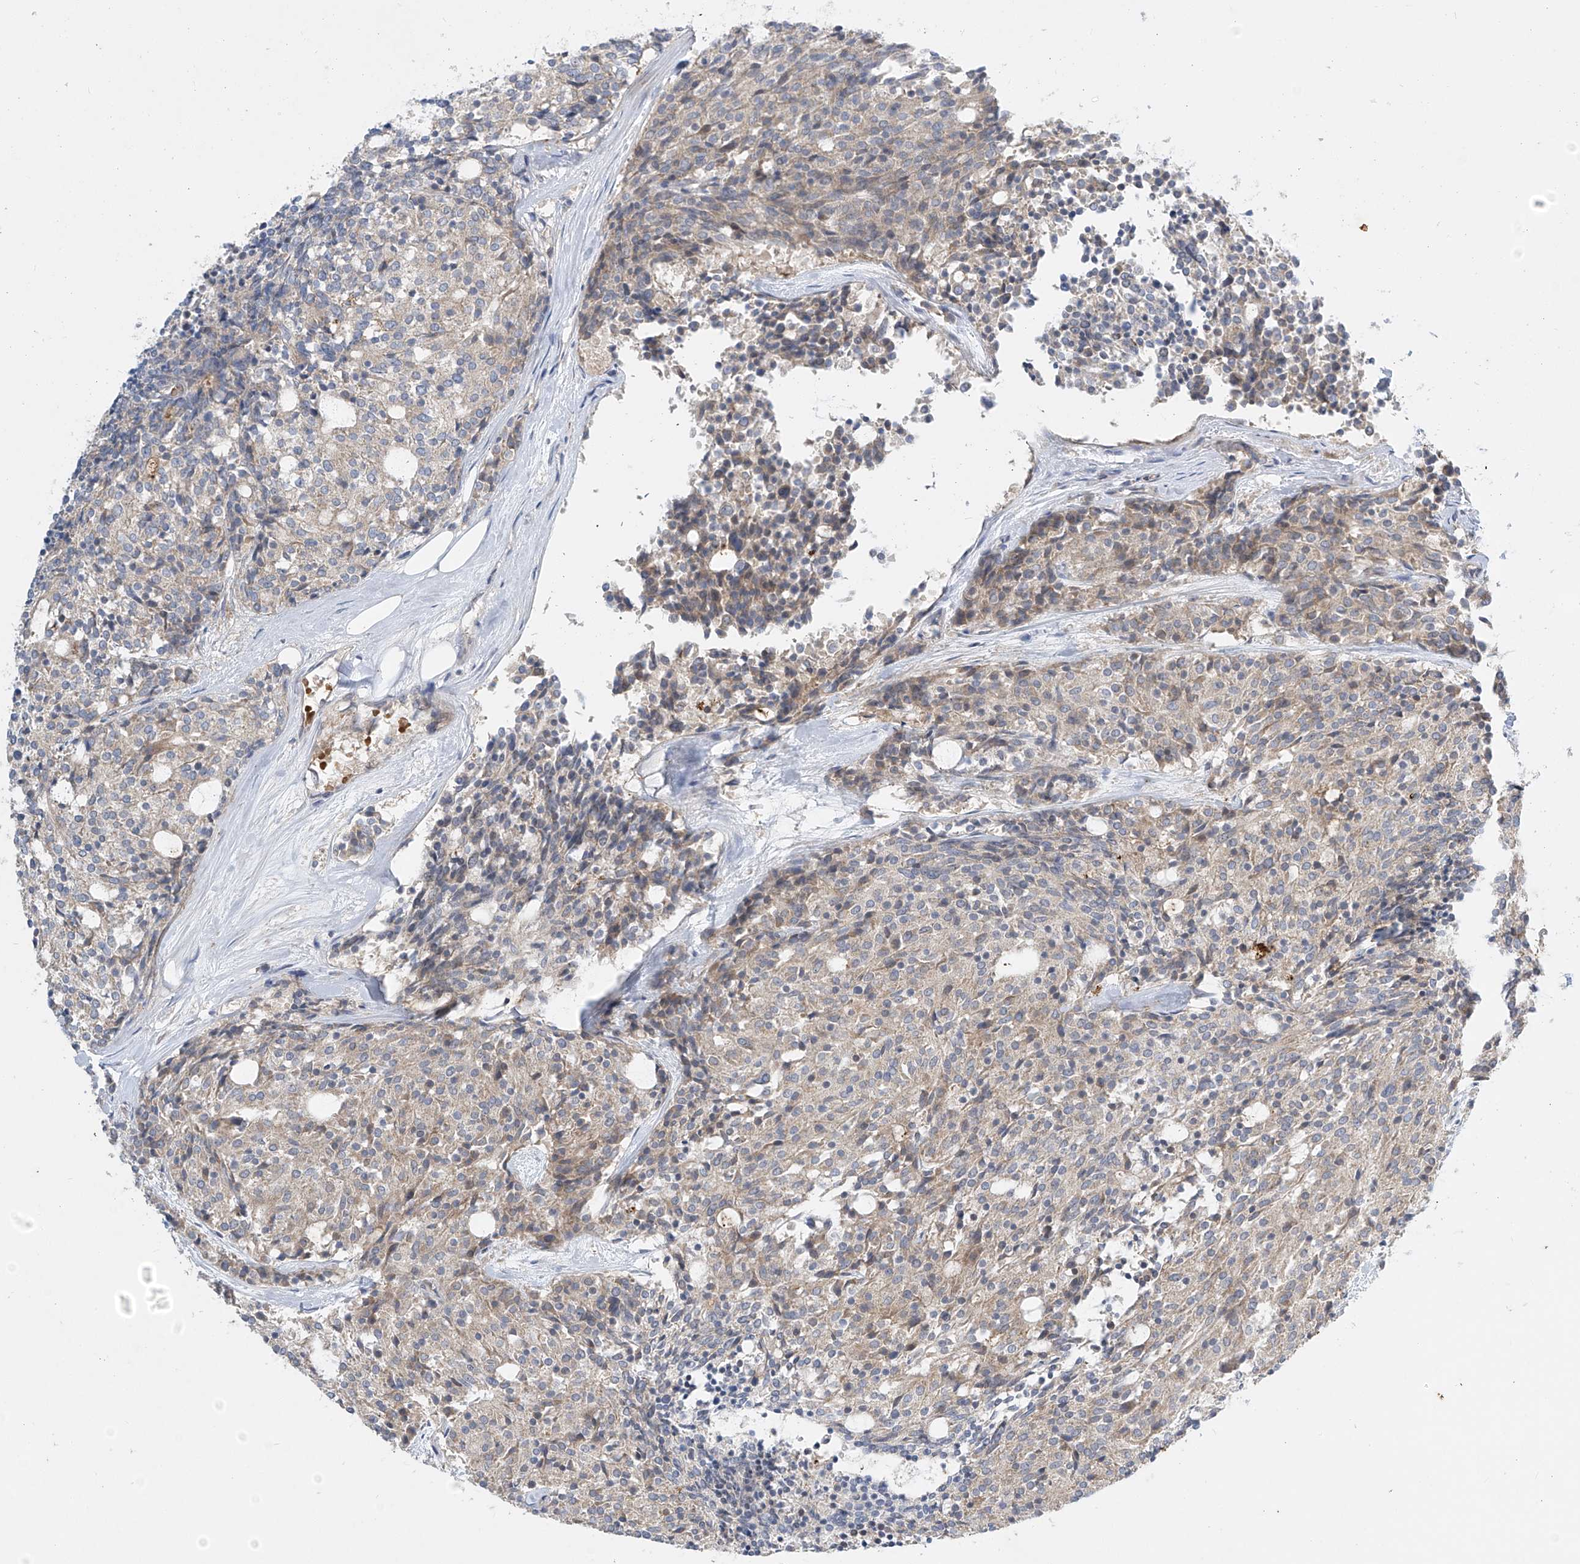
{"staining": {"intensity": "weak", "quantity": "25%-75%", "location": "cytoplasmic/membranous"}, "tissue": "carcinoid", "cell_type": "Tumor cells", "image_type": "cancer", "snomed": [{"axis": "morphology", "description": "Carcinoid, malignant, NOS"}, {"axis": "topography", "description": "Pancreas"}], "caption": "DAB immunohistochemical staining of carcinoid reveals weak cytoplasmic/membranous protein staining in about 25%-75% of tumor cells. (IHC, brightfield microscopy, high magnification).", "gene": "TJAP1", "patient": {"sex": "female", "age": 54}}